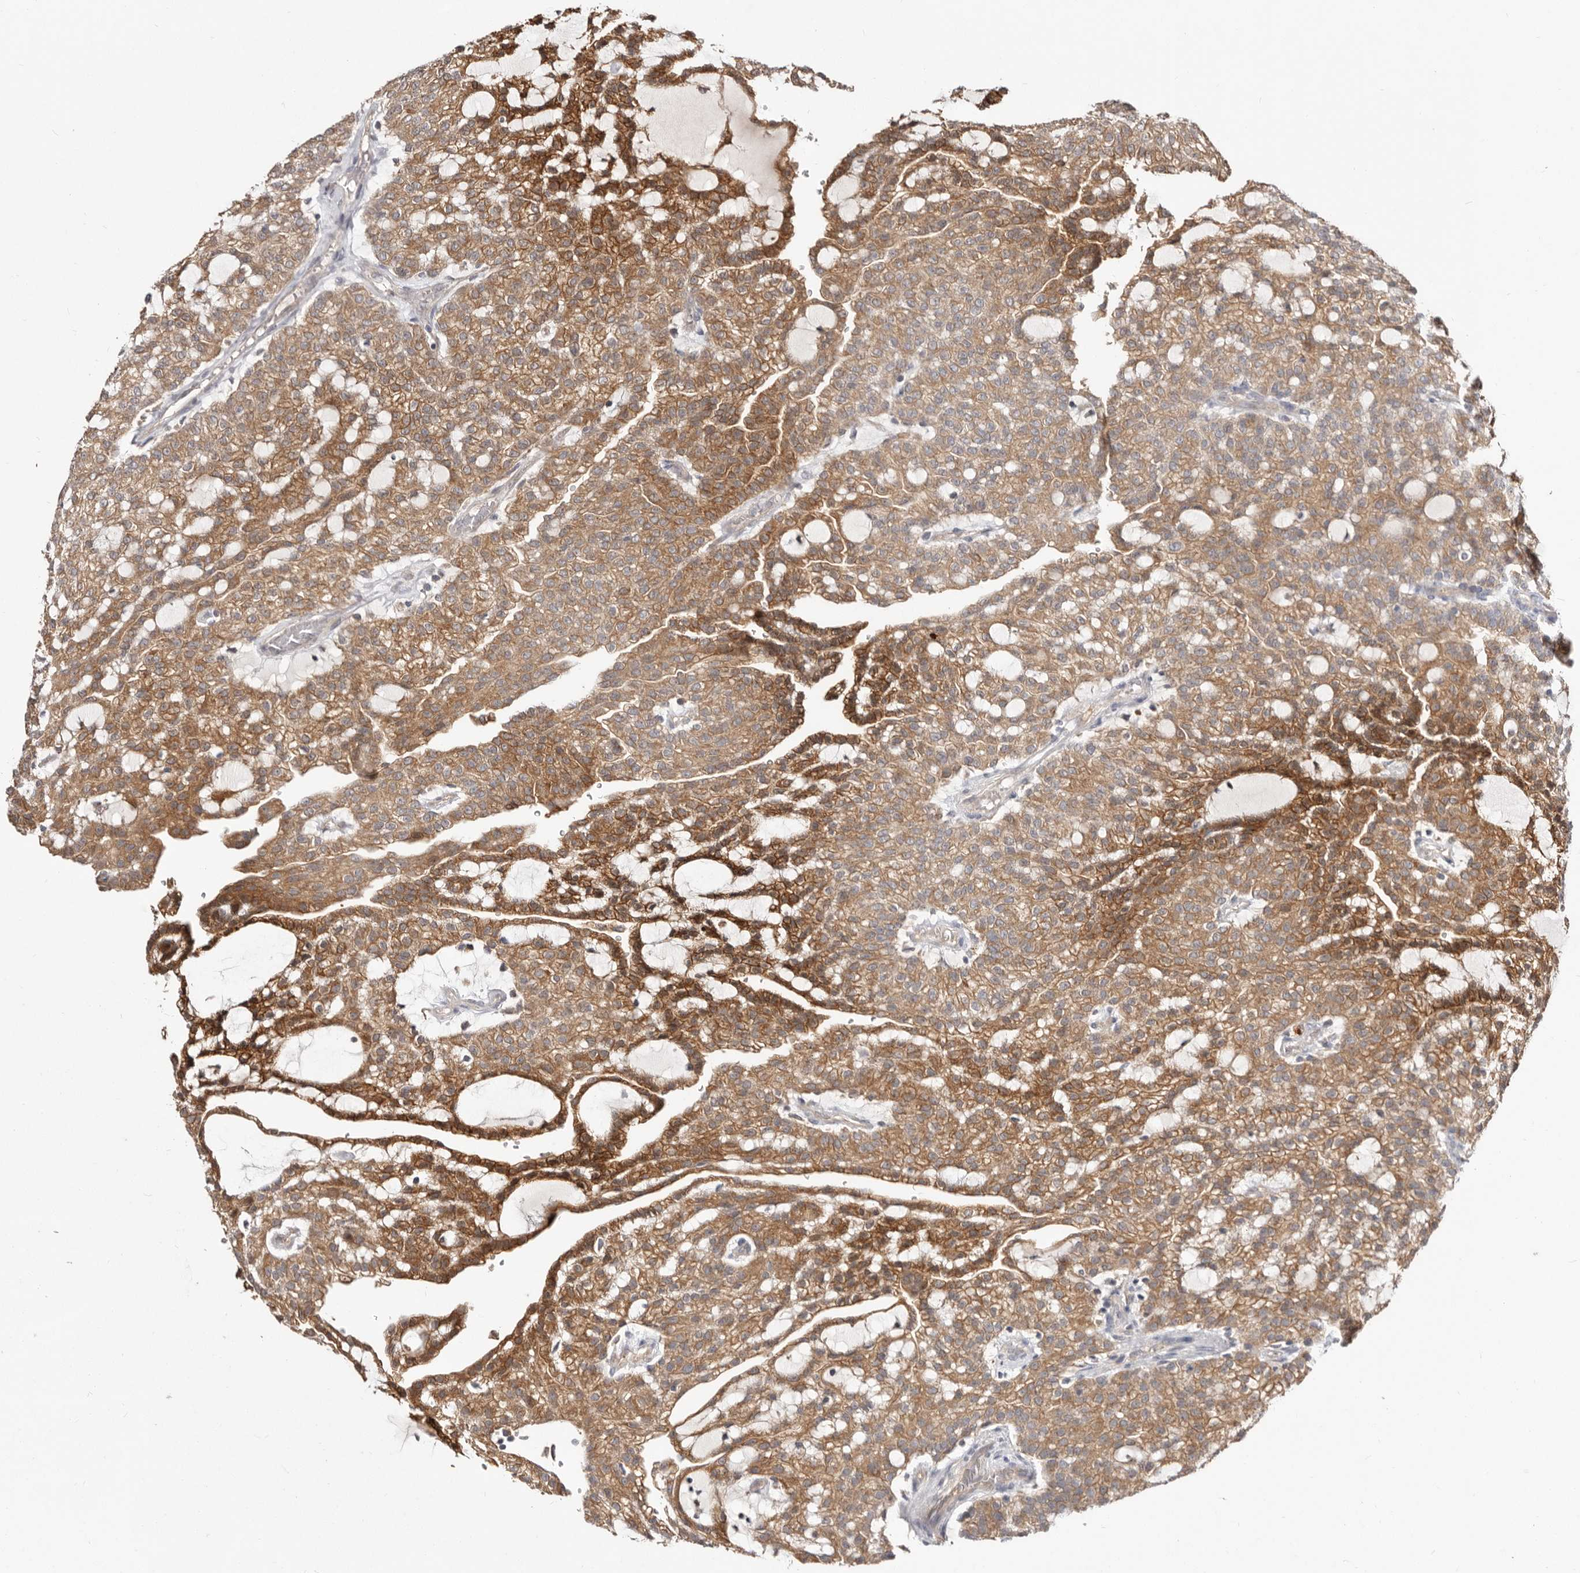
{"staining": {"intensity": "moderate", "quantity": ">75%", "location": "cytoplasmic/membranous"}, "tissue": "renal cancer", "cell_type": "Tumor cells", "image_type": "cancer", "snomed": [{"axis": "morphology", "description": "Adenocarcinoma, NOS"}, {"axis": "topography", "description": "Kidney"}], "caption": "Moderate cytoplasmic/membranous protein expression is seen in about >75% of tumor cells in renal cancer (adenocarcinoma).", "gene": "TC2N", "patient": {"sex": "male", "age": 63}}